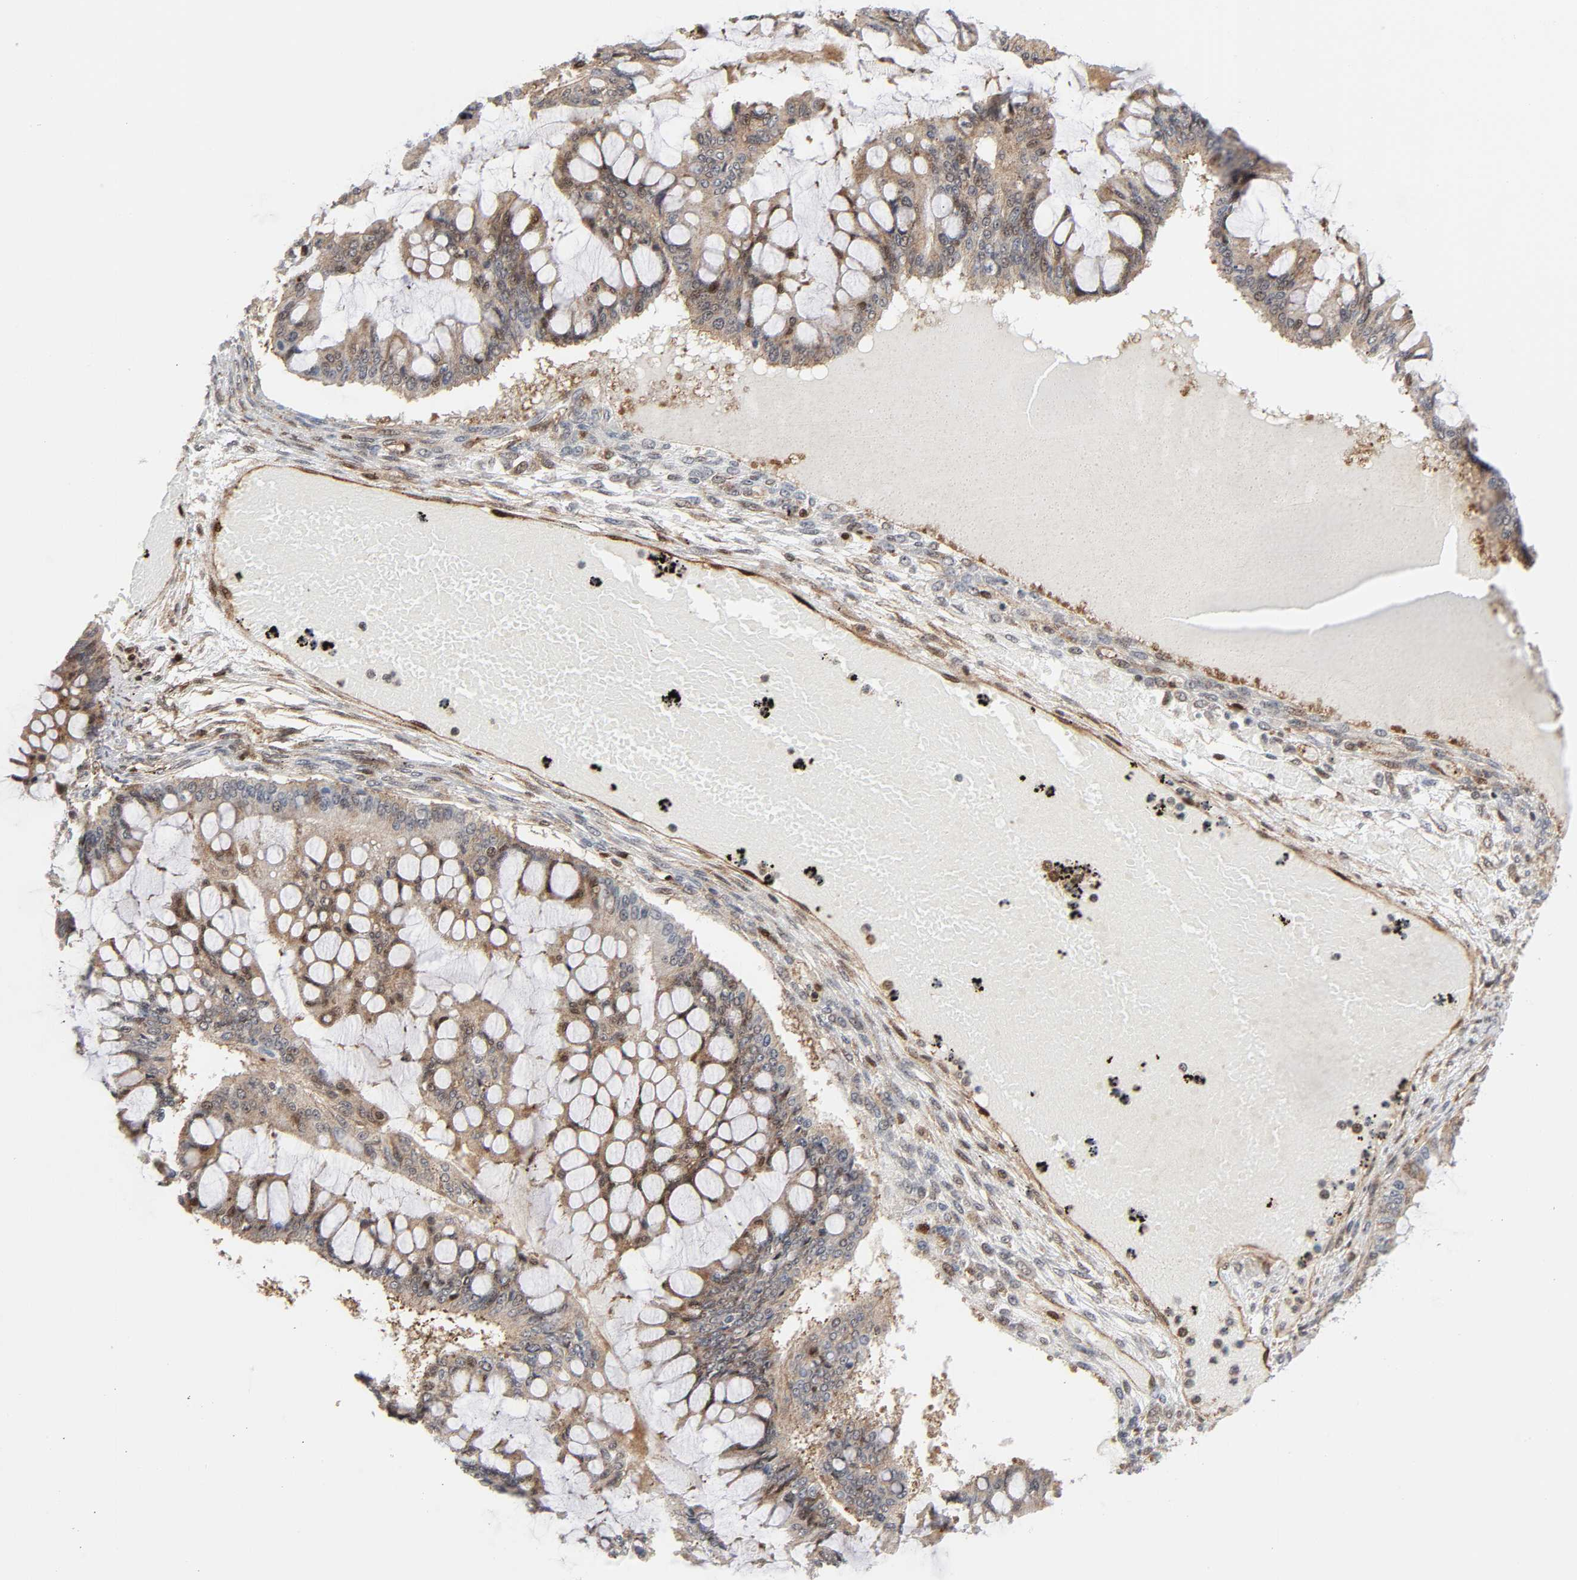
{"staining": {"intensity": "weak", "quantity": ">75%", "location": "cytoplasmic/membranous"}, "tissue": "ovarian cancer", "cell_type": "Tumor cells", "image_type": "cancer", "snomed": [{"axis": "morphology", "description": "Cystadenocarcinoma, mucinous, NOS"}, {"axis": "topography", "description": "Ovary"}], "caption": "Immunohistochemical staining of human ovarian cancer (mucinous cystadenocarcinoma) demonstrates low levels of weak cytoplasmic/membranous protein staining in approximately >75% of tumor cells. The protein is stained brown, and the nuclei are stained in blue (DAB (3,3'-diaminobenzidine) IHC with brightfield microscopy, high magnification).", "gene": "MAPK1", "patient": {"sex": "female", "age": 73}}